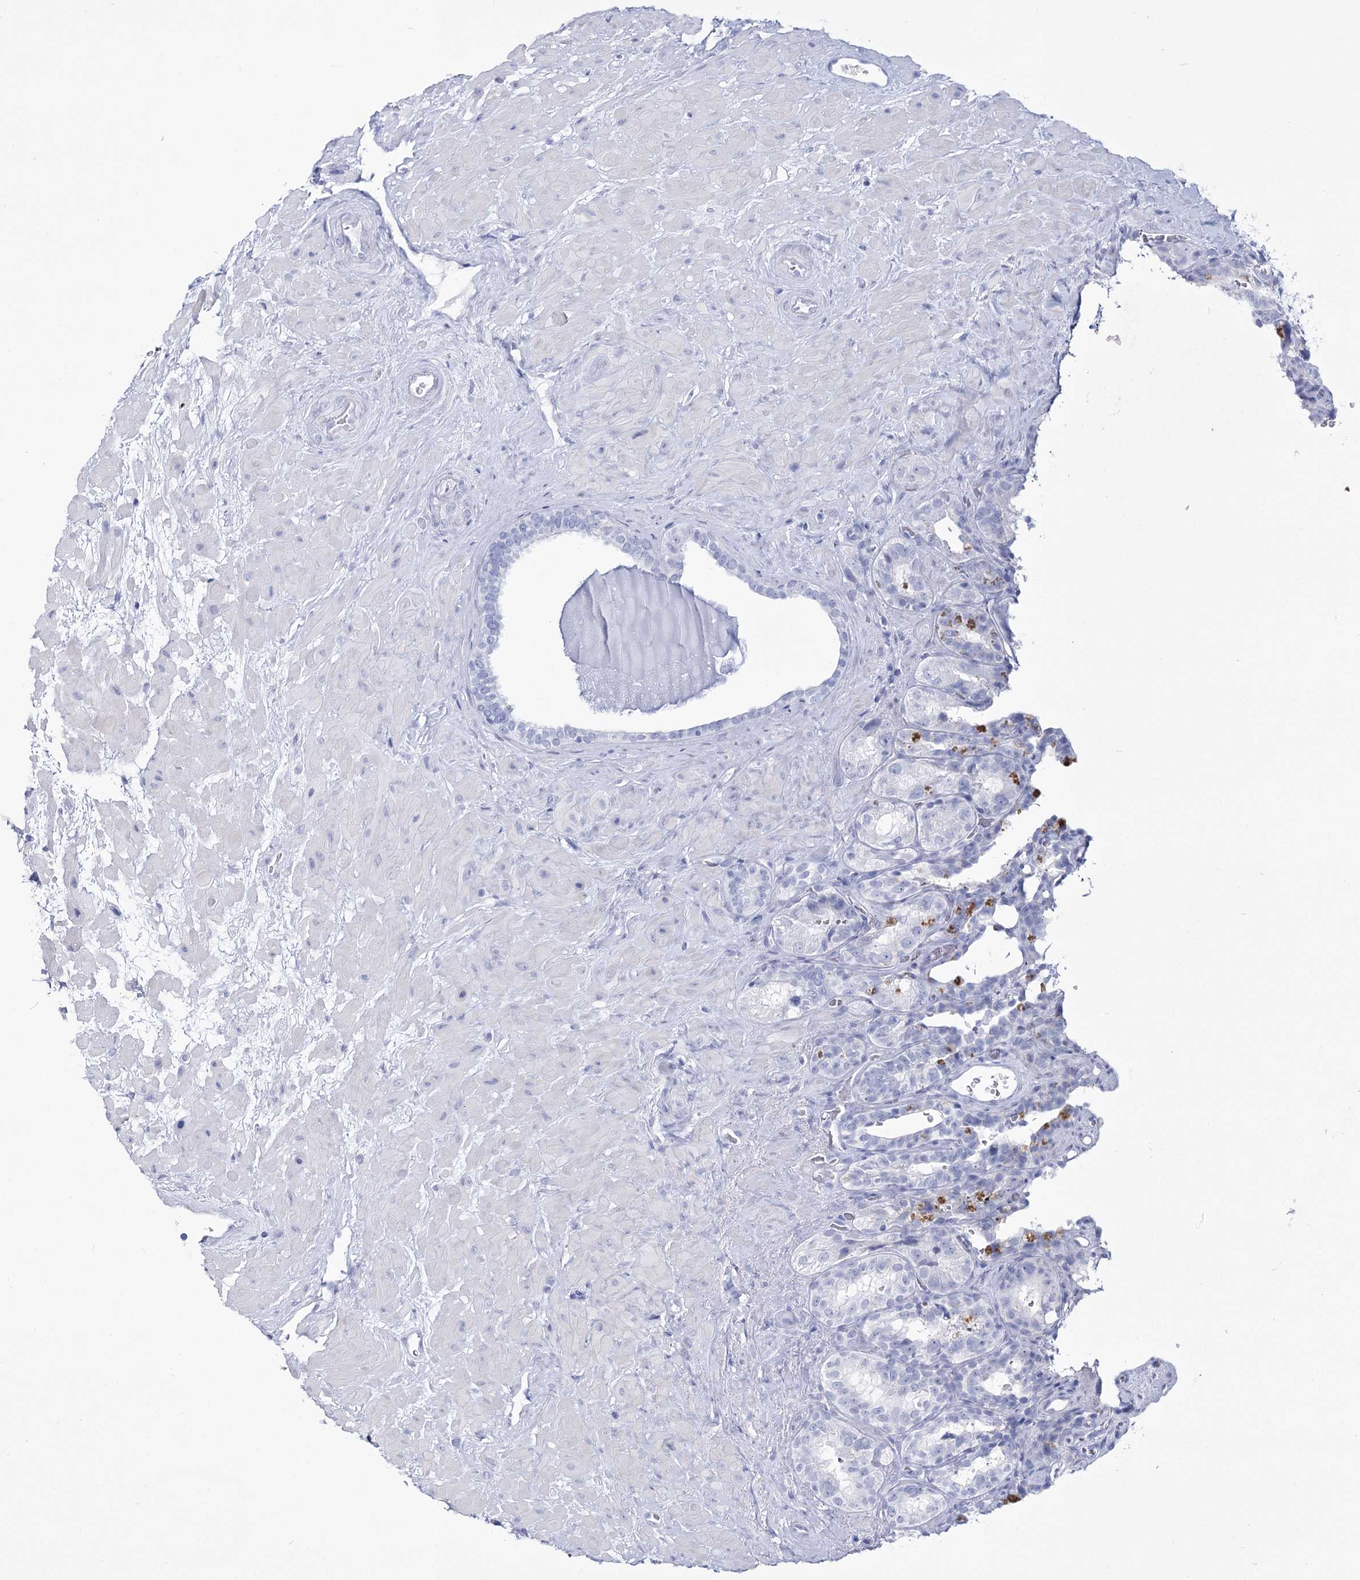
{"staining": {"intensity": "negative", "quantity": "none", "location": "none"}, "tissue": "seminal vesicle", "cell_type": "Glandular cells", "image_type": "normal", "snomed": [{"axis": "morphology", "description": "Normal tissue, NOS"}, {"axis": "topography", "description": "Prostate"}, {"axis": "topography", "description": "Seminal veicle"}], "caption": "The histopathology image displays no staining of glandular cells in benign seminal vesicle. (Brightfield microscopy of DAB (3,3'-diaminobenzidine) IHC at high magnification).", "gene": "RNF186", "patient": {"sex": "male", "age": 67}}